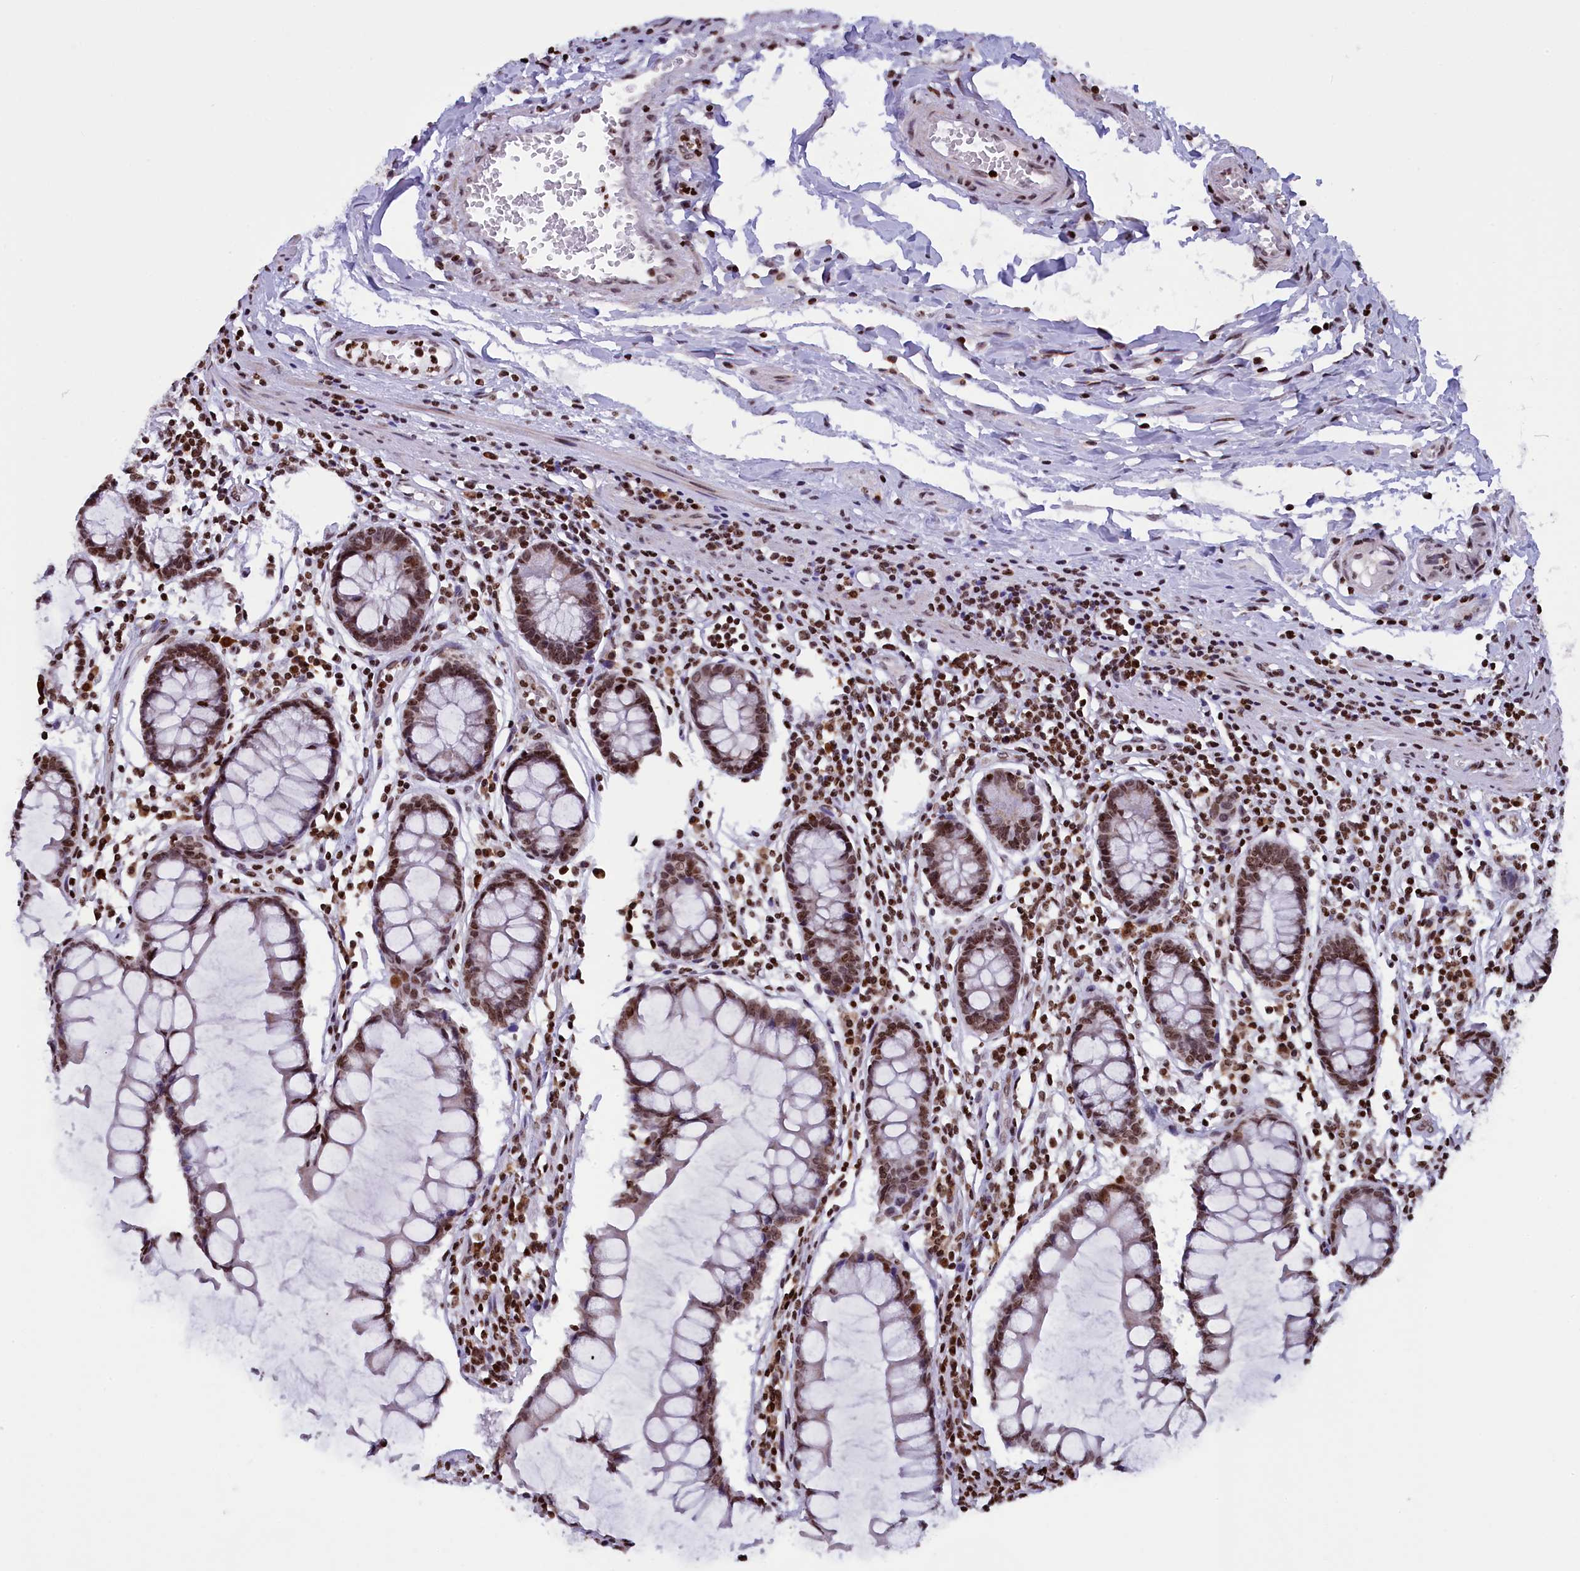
{"staining": {"intensity": "moderate", "quantity": ">75%", "location": "nuclear"}, "tissue": "colon", "cell_type": "Endothelial cells", "image_type": "normal", "snomed": [{"axis": "morphology", "description": "Normal tissue, NOS"}, {"axis": "morphology", "description": "Adenocarcinoma, NOS"}, {"axis": "topography", "description": "Colon"}], "caption": "About >75% of endothelial cells in normal human colon exhibit moderate nuclear protein staining as visualized by brown immunohistochemical staining.", "gene": "TIMM29", "patient": {"sex": "female", "age": 55}}